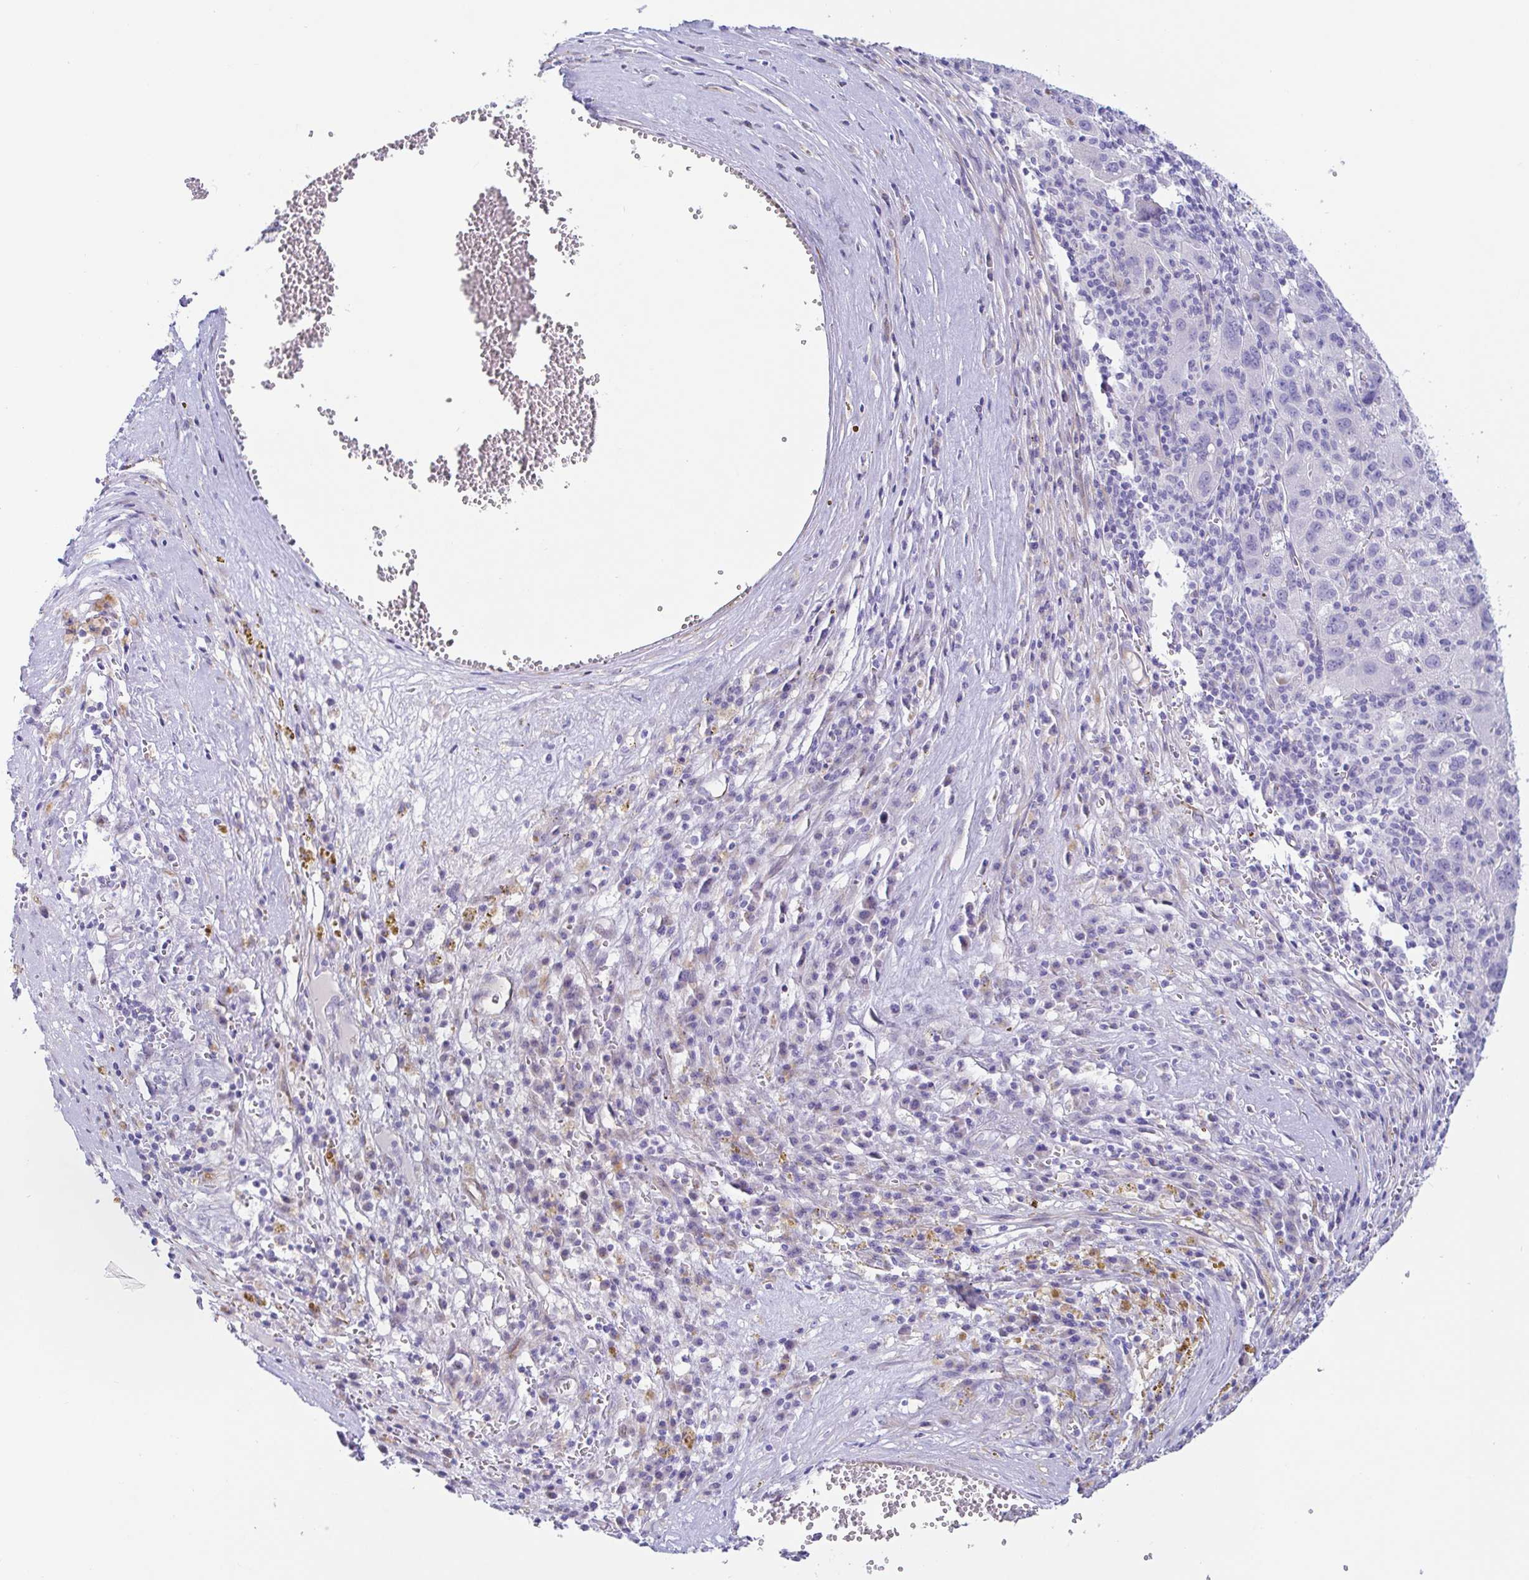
{"staining": {"intensity": "negative", "quantity": "none", "location": "none"}, "tissue": "liver cancer", "cell_type": "Tumor cells", "image_type": "cancer", "snomed": [{"axis": "morphology", "description": "Carcinoma, Hepatocellular, NOS"}, {"axis": "topography", "description": "Liver"}], "caption": "Tumor cells are negative for brown protein staining in liver cancer (hepatocellular carcinoma).", "gene": "PINLYP", "patient": {"sex": "female", "age": 77}}